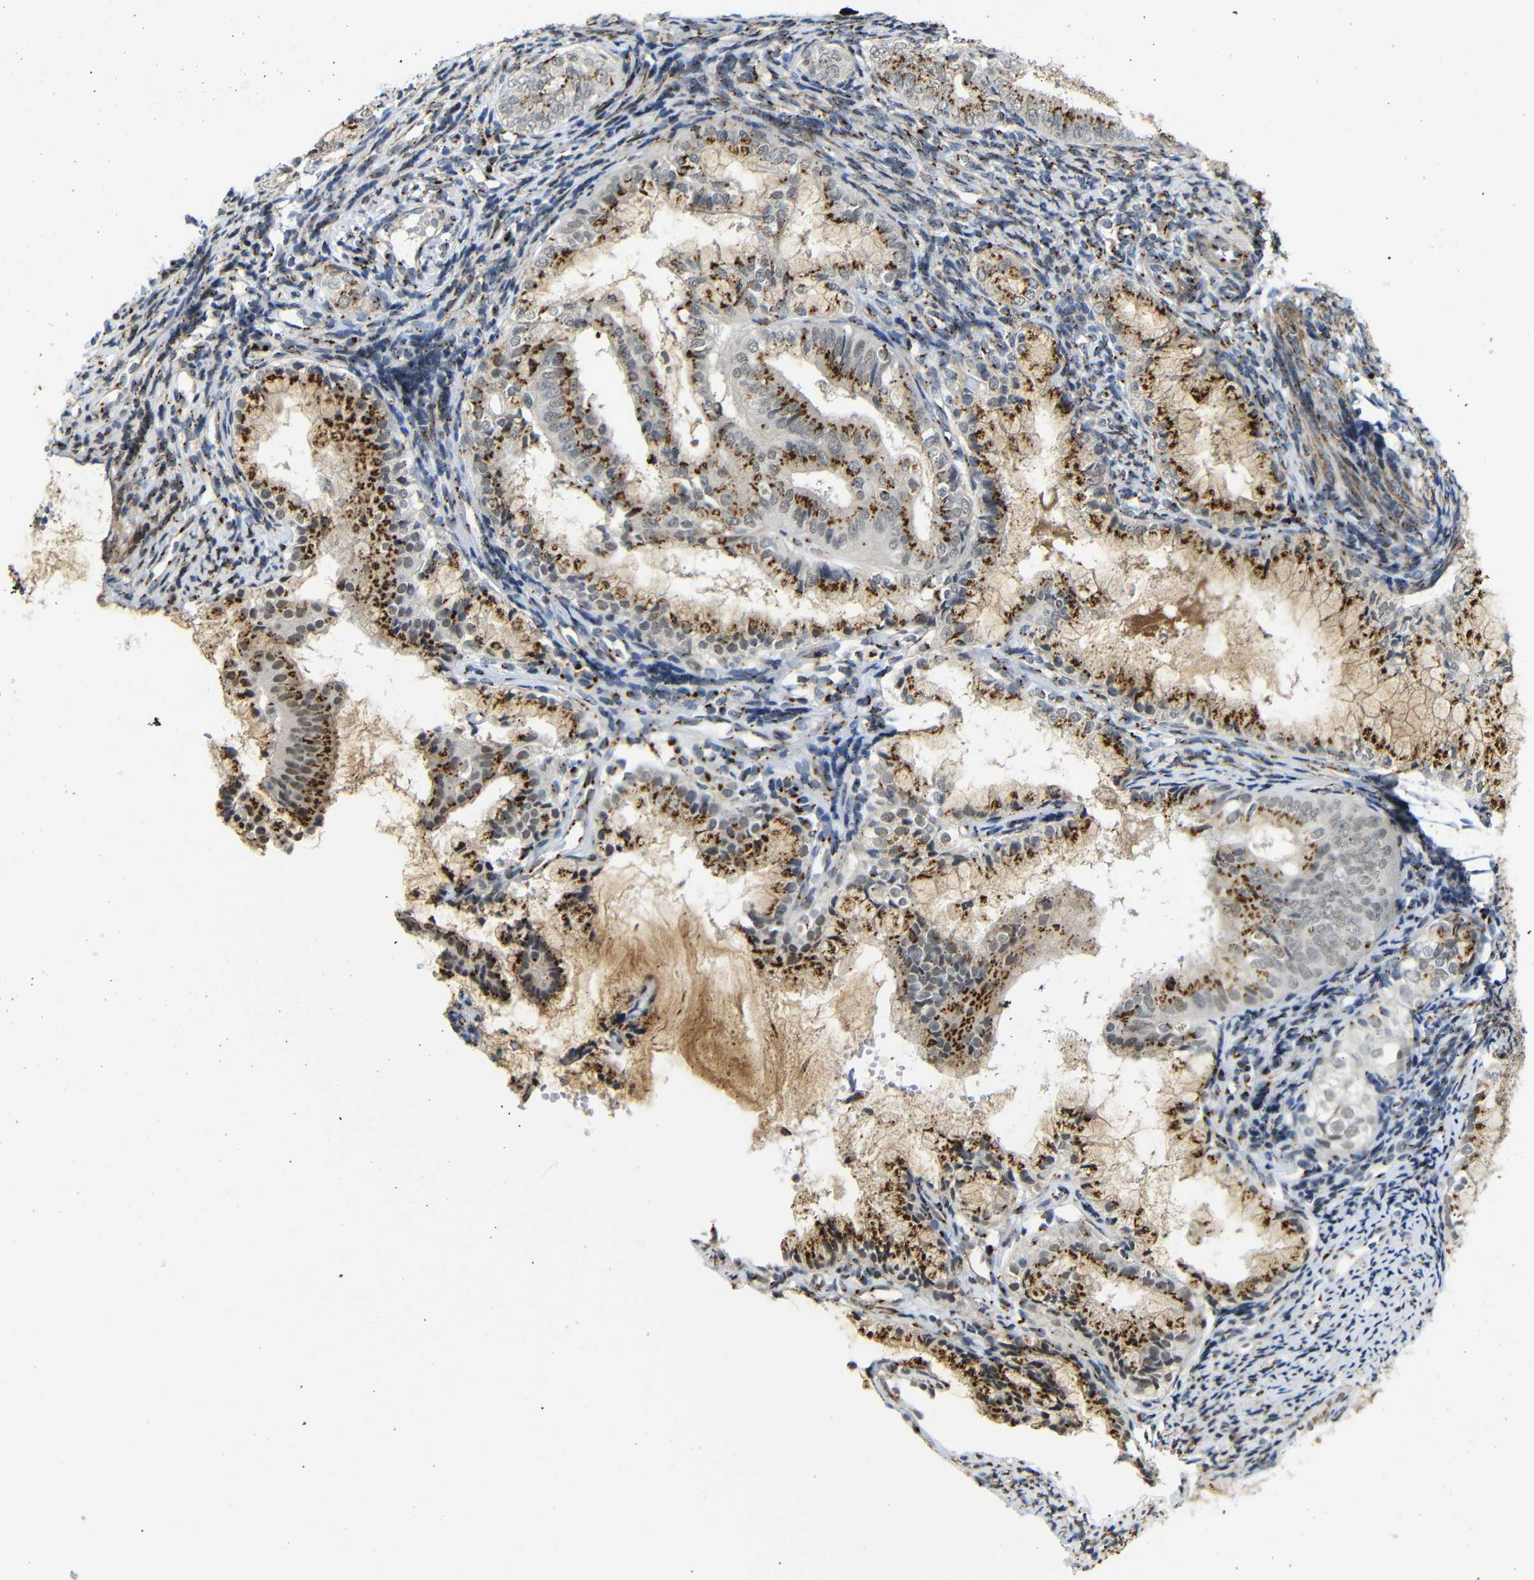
{"staining": {"intensity": "strong", "quantity": ">75%", "location": "cytoplasmic/membranous"}, "tissue": "endometrial cancer", "cell_type": "Tumor cells", "image_type": "cancer", "snomed": [{"axis": "morphology", "description": "Adenocarcinoma, NOS"}, {"axis": "topography", "description": "Endometrium"}], "caption": "Endometrial cancer stained with DAB (3,3'-diaminobenzidine) immunohistochemistry (IHC) shows high levels of strong cytoplasmic/membranous positivity in about >75% of tumor cells.", "gene": "TGOLN2", "patient": {"sex": "female", "age": 63}}